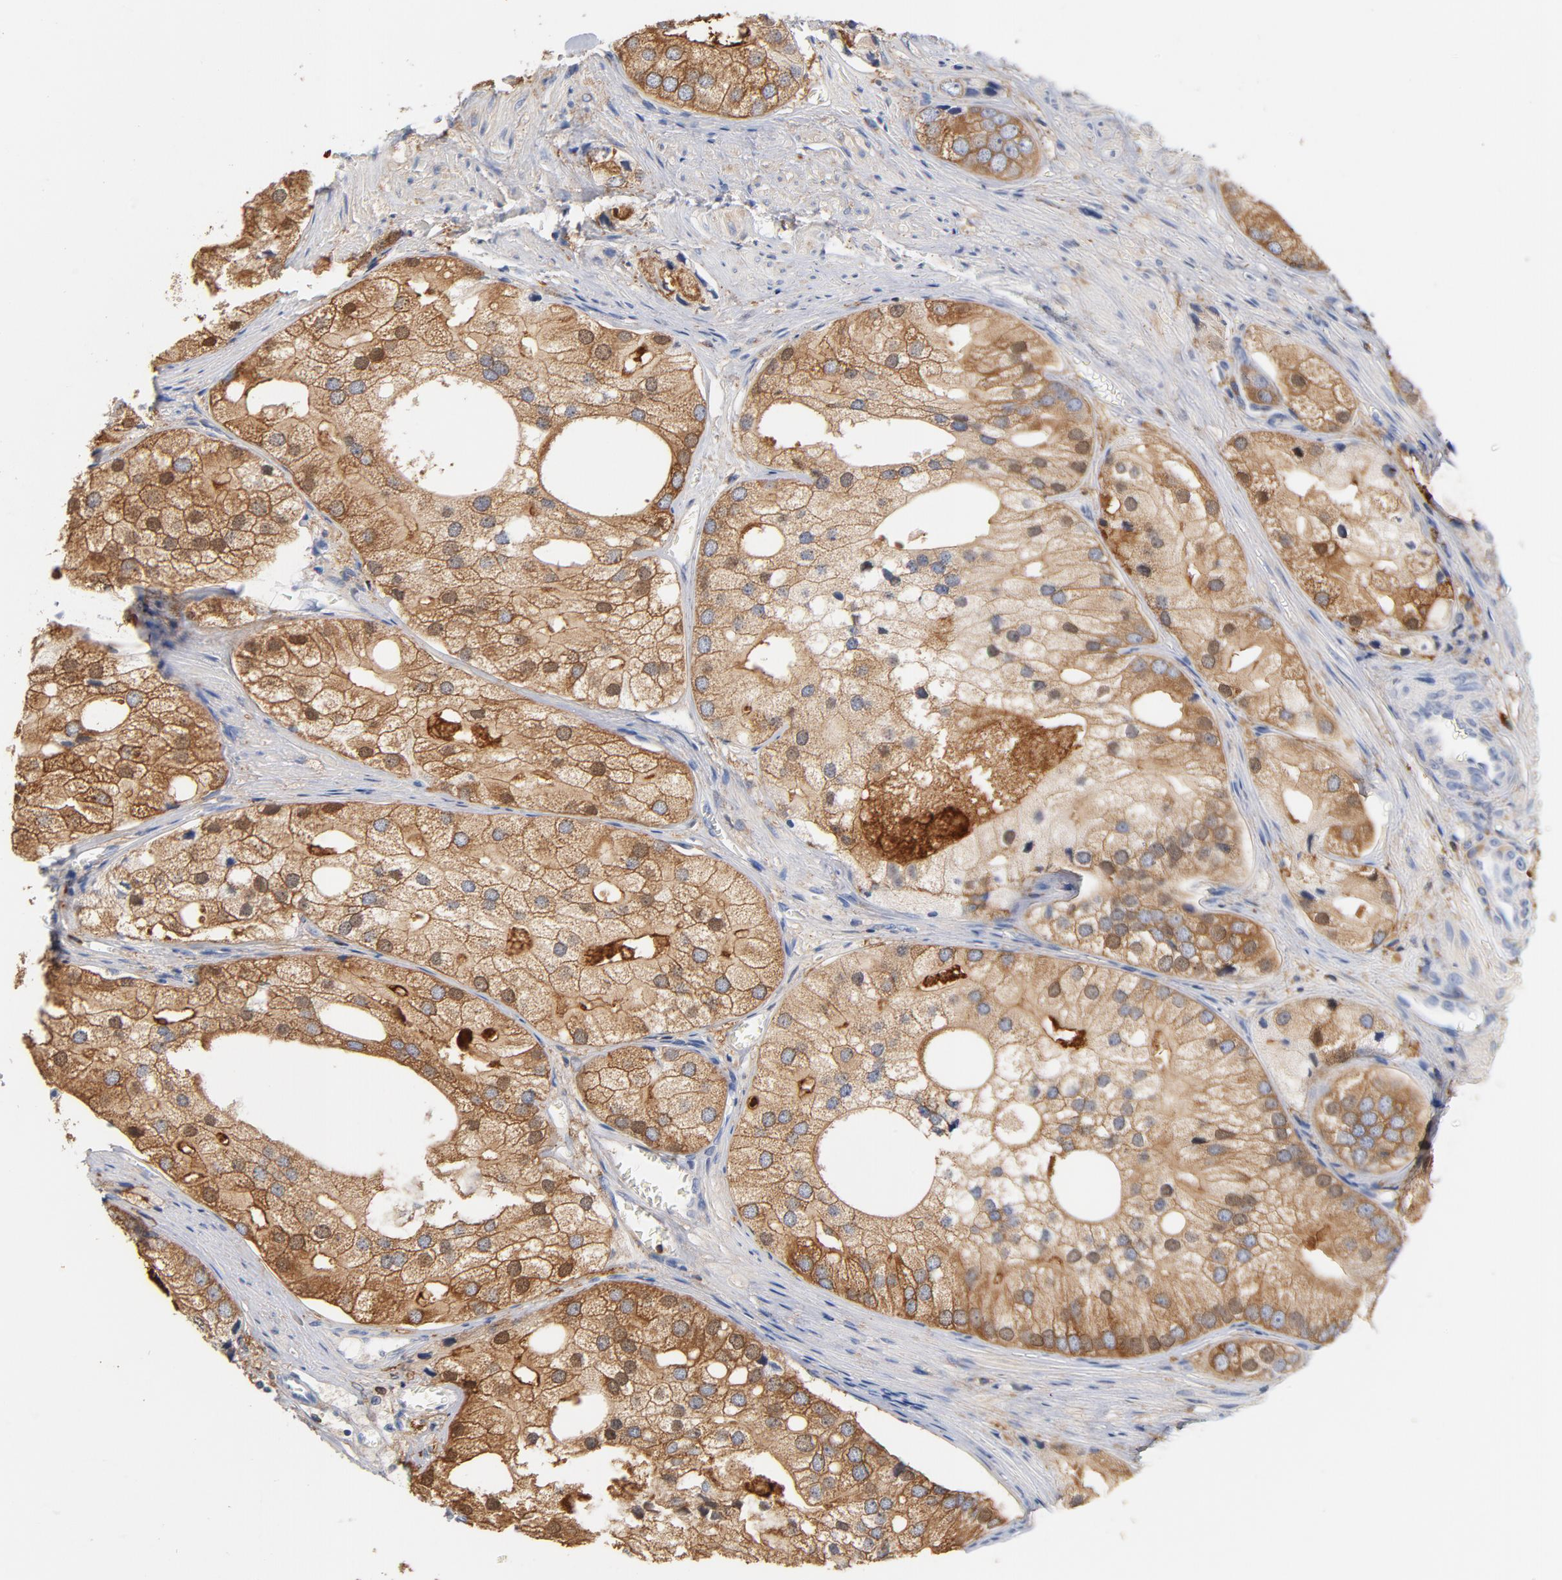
{"staining": {"intensity": "moderate", "quantity": ">75%", "location": "cytoplasmic/membranous"}, "tissue": "prostate cancer", "cell_type": "Tumor cells", "image_type": "cancer", "snomed": [{"axis": "morphology", "description": "Adenocarcinoma, Low grade"}, {"axis": "topography", "description": "Prostate"}], "caption": "IHC photomicrograph of human prostate cancer stained for a protein (brown), which exhibits medium levels of moderate cytoplasmic/membranous staining in about >75% of tumor cells.", "gene": "EZR", "patient": {"sex": "male", "age": 69}}